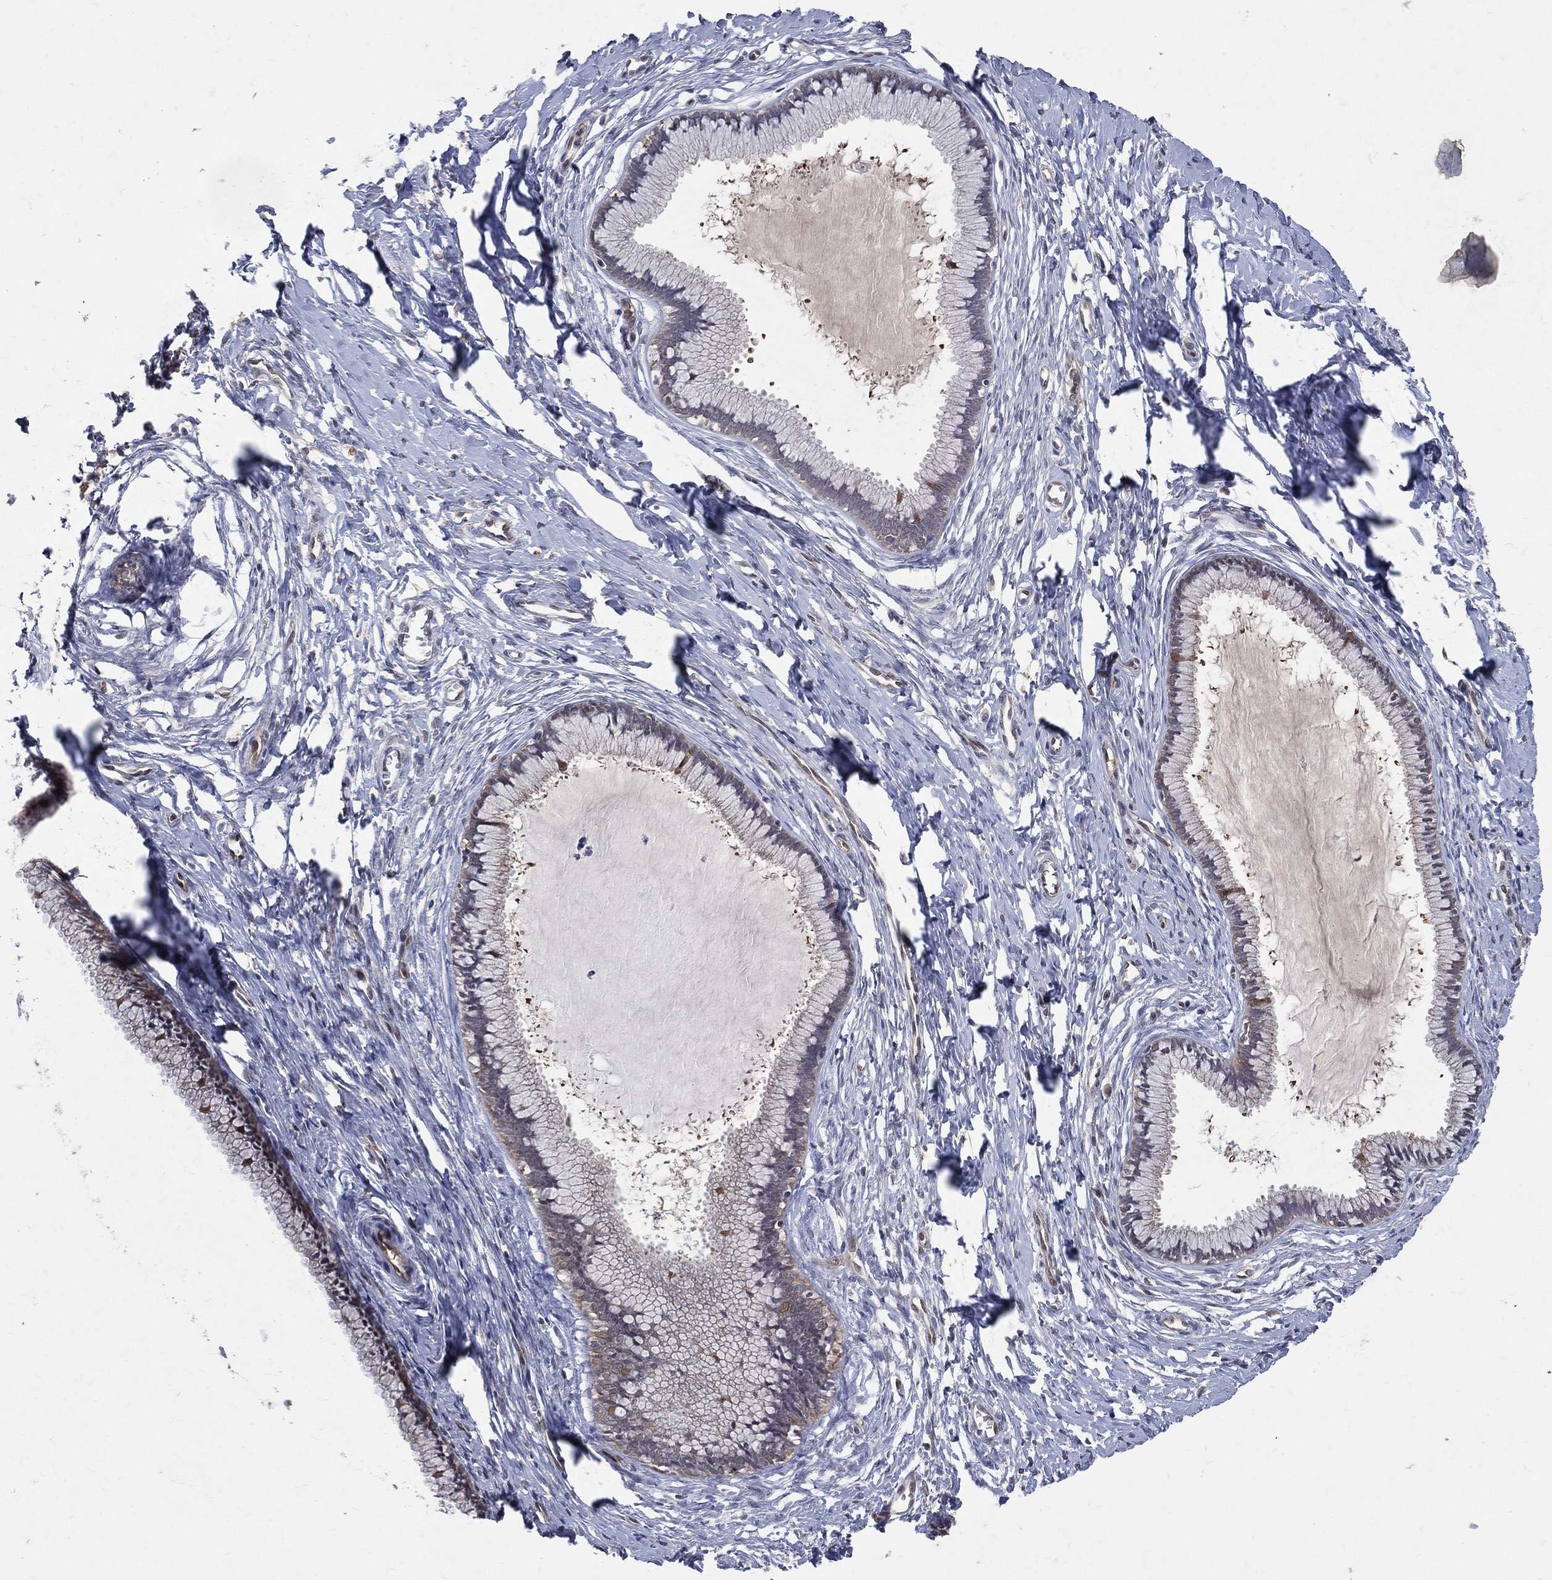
{"staining": {"intensity": "moderate", "quantity": "<25%", "location": "cytoplasmic/membranous"}, "tissue": "cervix", "cell_type": "Glandular cells", "image_type": "normal", "snomed": [{"axis": "morphology", "description": "Normal tissue, NOS"}, {"axis": "topography", "description": "Cervix"}], "caption": "This is an image of immunohistochemistry staining of unremarkable cervix, which shows moderate staining in the cytoplasmic/membranous of glandular cells.", "gene": "GMPR2", "patient": {"sex": "female", "age": 40}}